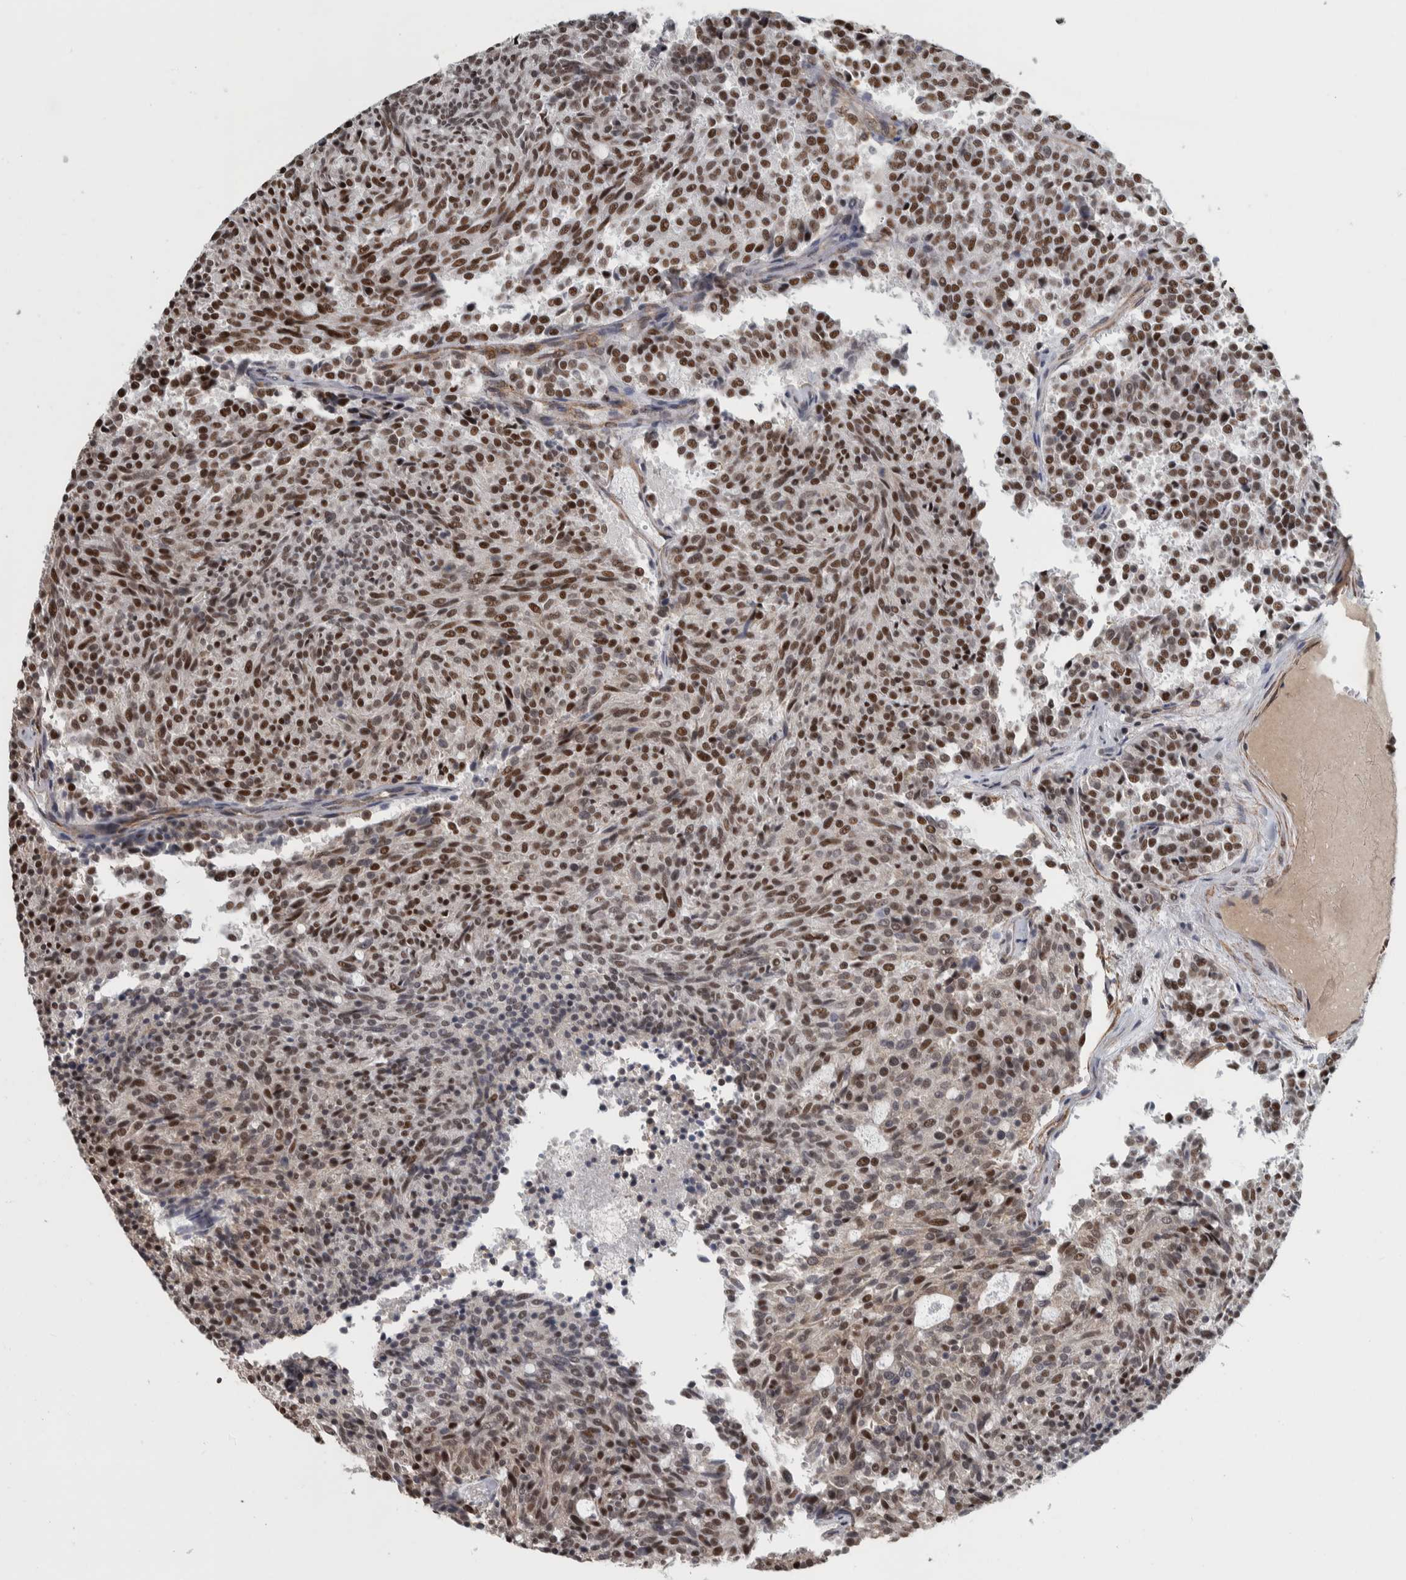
{"staining": {"intensity": "strong", "quantity": ">75%", "location": "nuclear"}, "tissue": "carcinoid", "cell_type": "Tumor cells", "image_type": "cancer", "snomed": [{"axis": "morphology", "description": "Carcinoid, malignant, NOS"}, {"axis": "topography", "description": "Pancreas"}], "caption": "The image demonstrates staining of malignant carcinoid, revealing strong nuclear protein positivity (brown color) within tumor cells. Immunohistochemistry stains the protein in brown and the nuclei are stained blue.", "gene": "DDX42", "patient": {"sex": "female", "age": 54}}